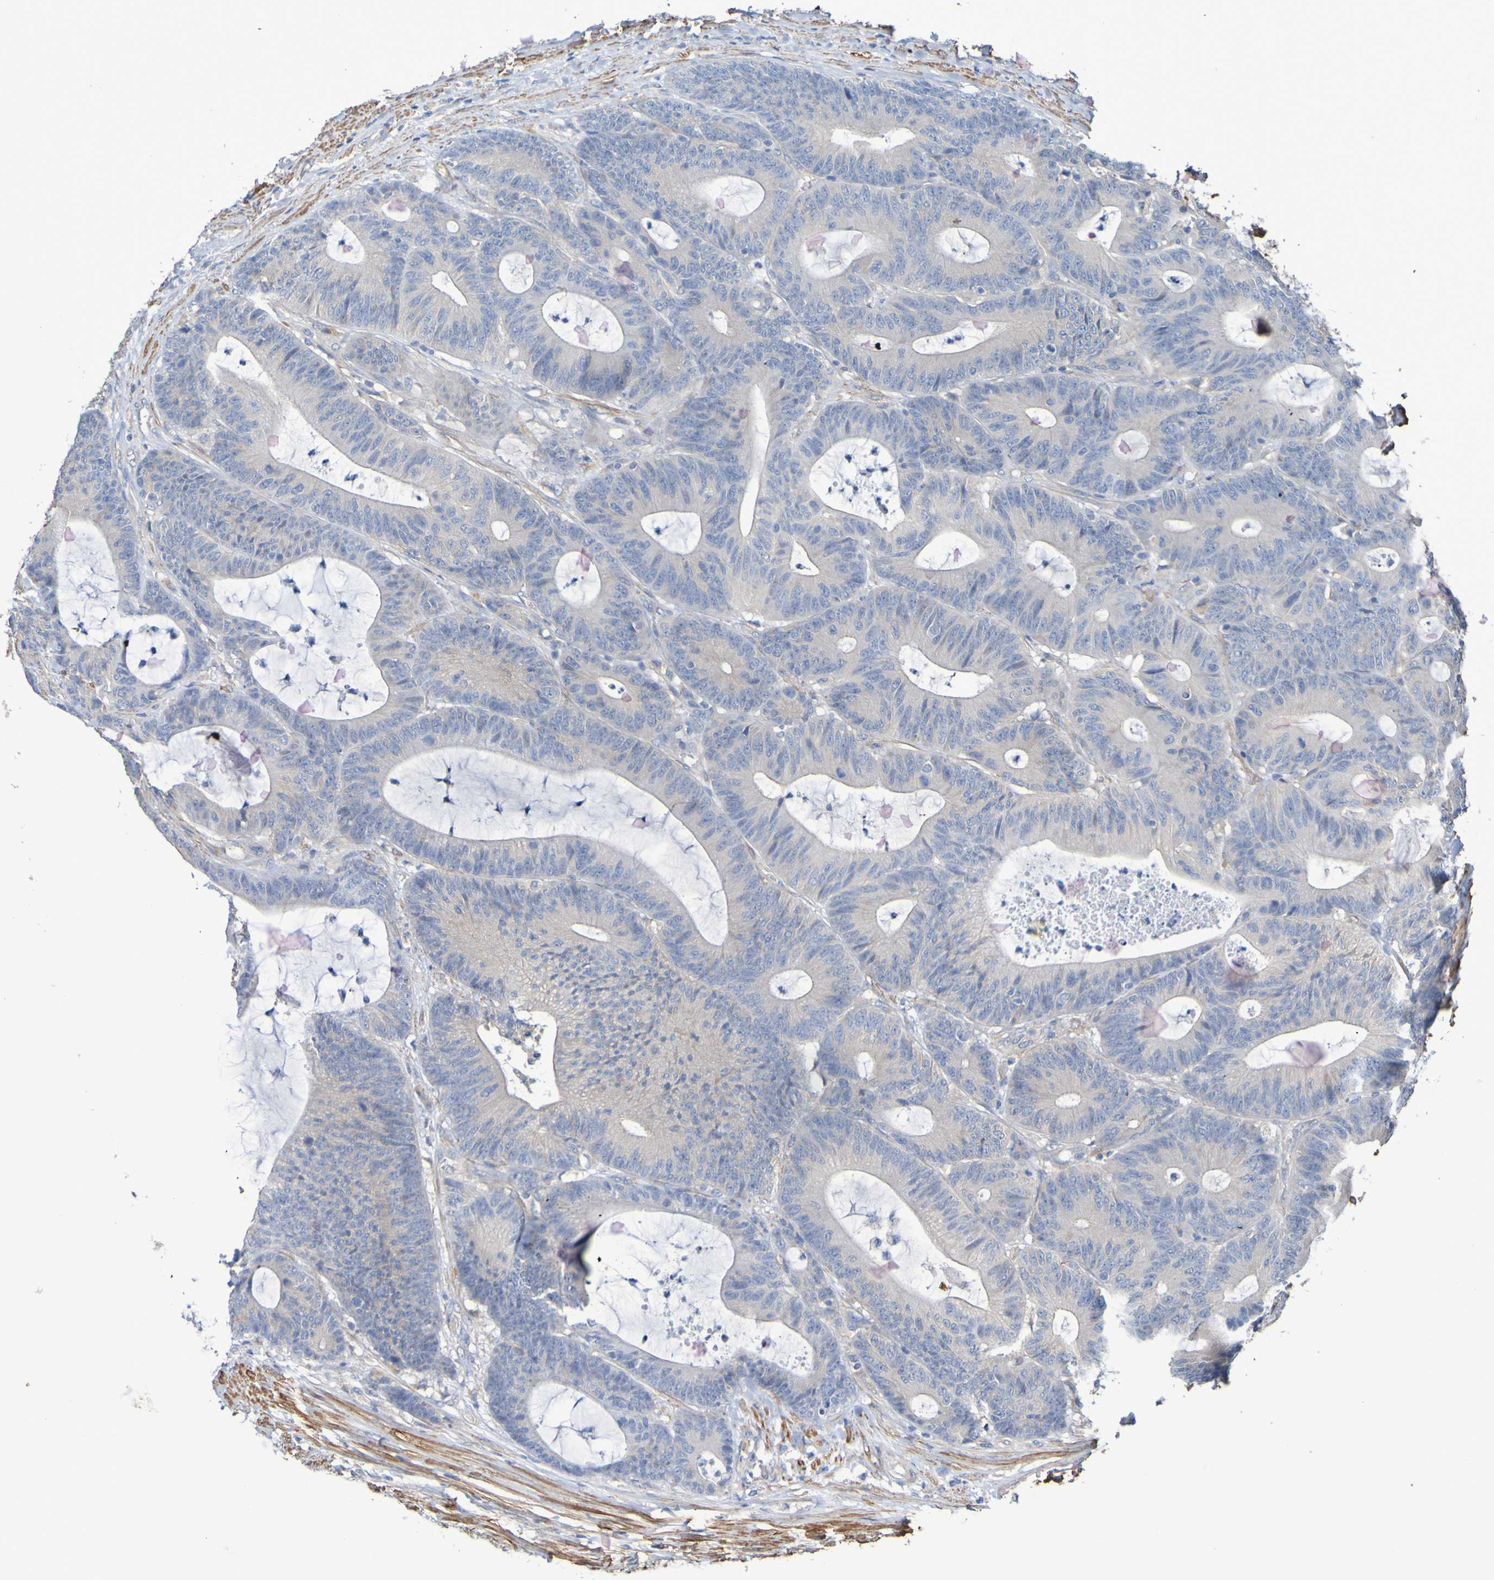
{"staining": {"intensity": "weak", "quantity": ">75%", "location": "cytoplasmic/membranous"}, "tissue": "colorectal cancer", "cell_type": "Tumor cells", "image_type": "cancer", "snomed": [{"axis": "morphology", "description": "Adenocarcinoma, NOS"}, {"axis": "topography", "description": "Colon"}], "caption": "Immunohistochemistry staining of colorectal cancer, which reveals low levels of weak cytoplasmic/membranous positivity in about >75% of tumor cells indicating weak cytoplasmic/membranous protein positivity. The staining was performed using DAB (3,3'-diaminobenzidine) (brown) for protein detection and nuclei were counterstained in hematoxylin (blue).", "gene": "SRPRB", "patient": {"sex": "female", "age": 84}}